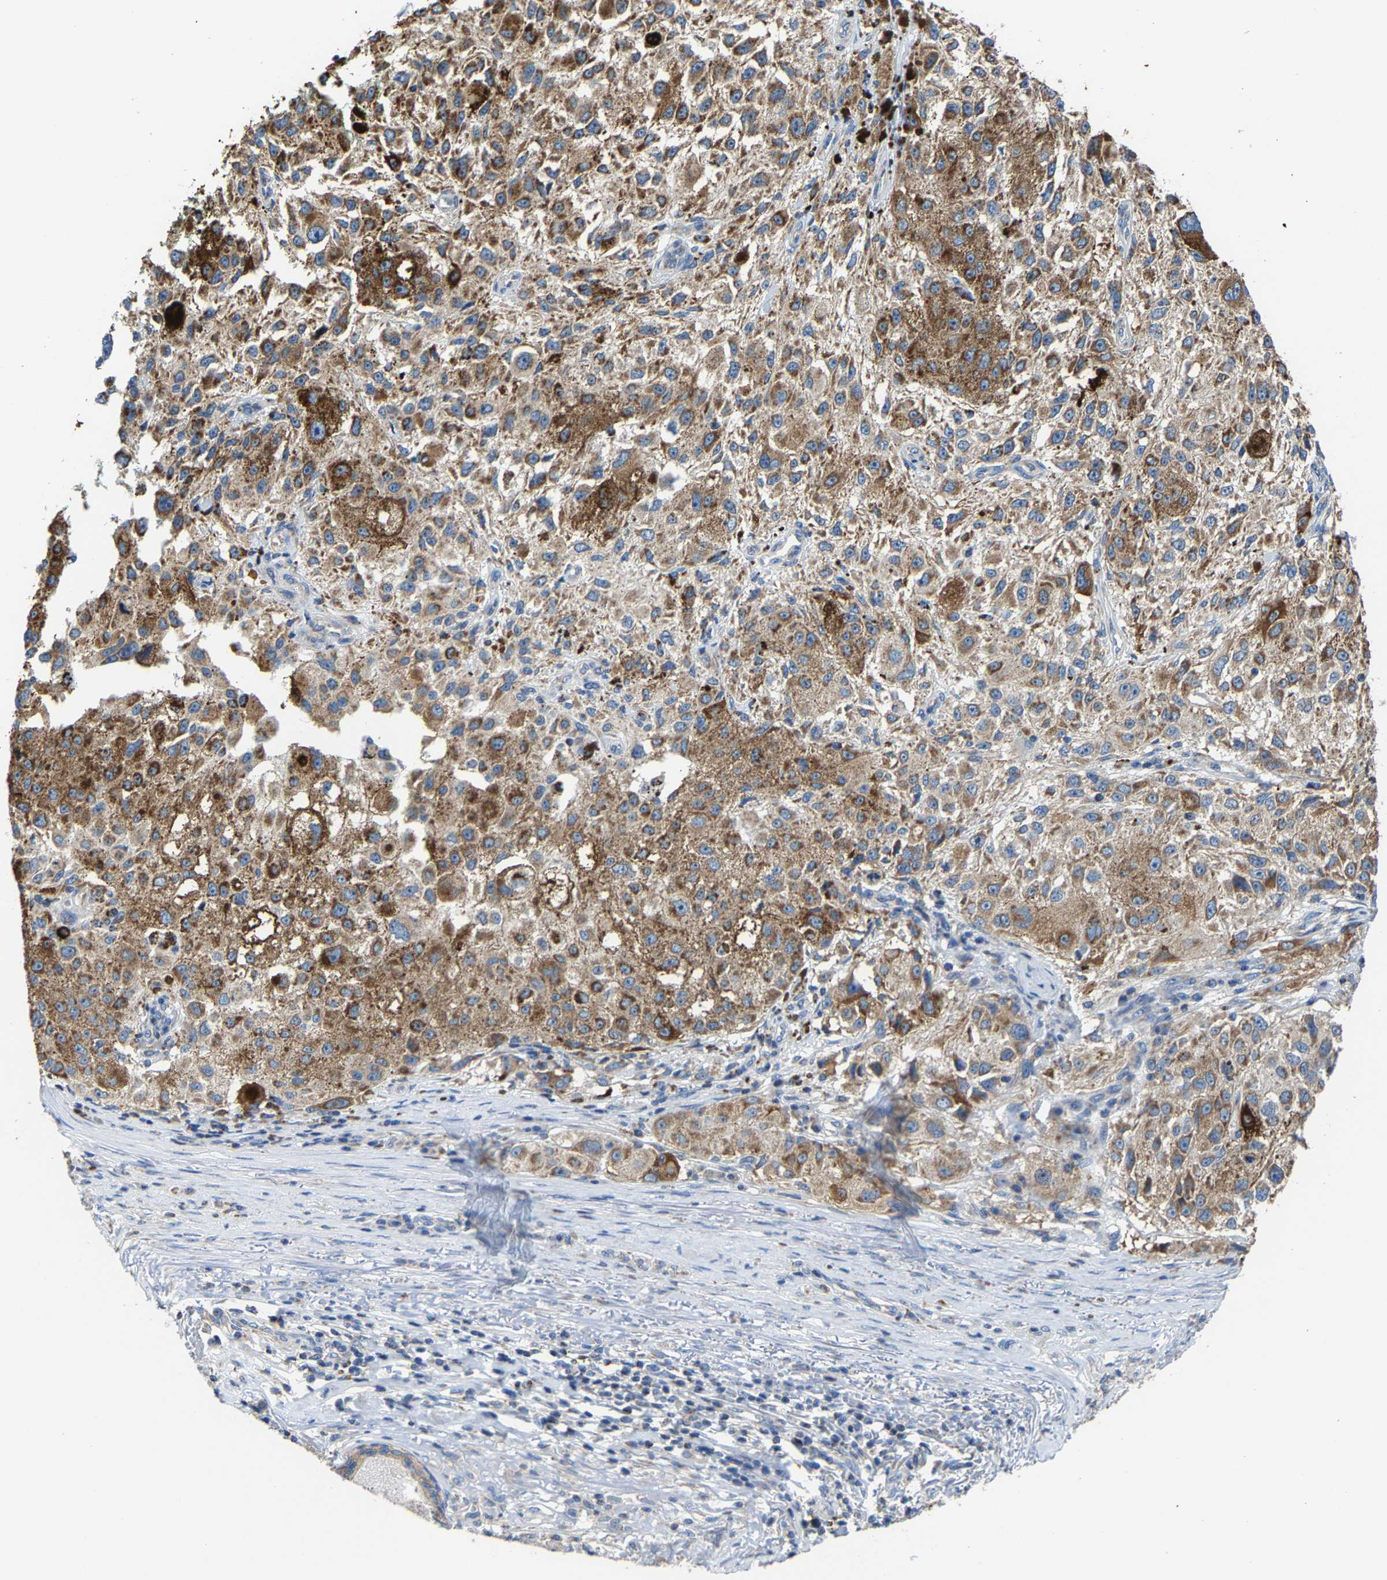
{"staining": {"intensity": "moderate", "quantity": ">75%", "location": "cytoplasmic/membranous"}, "tissue": "melanoma", "cell_type": "Tumor cells", "image_type": "cancer", "snomed": [{"axis": "morphology", "description": "Necrosis, NOS"}, {"axis": "morphology", "description": "Malignant melanoma, NOS"}, {"axis": "topography", "description": "Skin"}], "caption": "Immunohistochemical staining of human melanoma reveals medium levels of moderate cytoplasmic/membranous protein positivity in approximately >75% of tumor cells.", "gene": "AGK", "patient": {"sex": "female", "age": 87}}